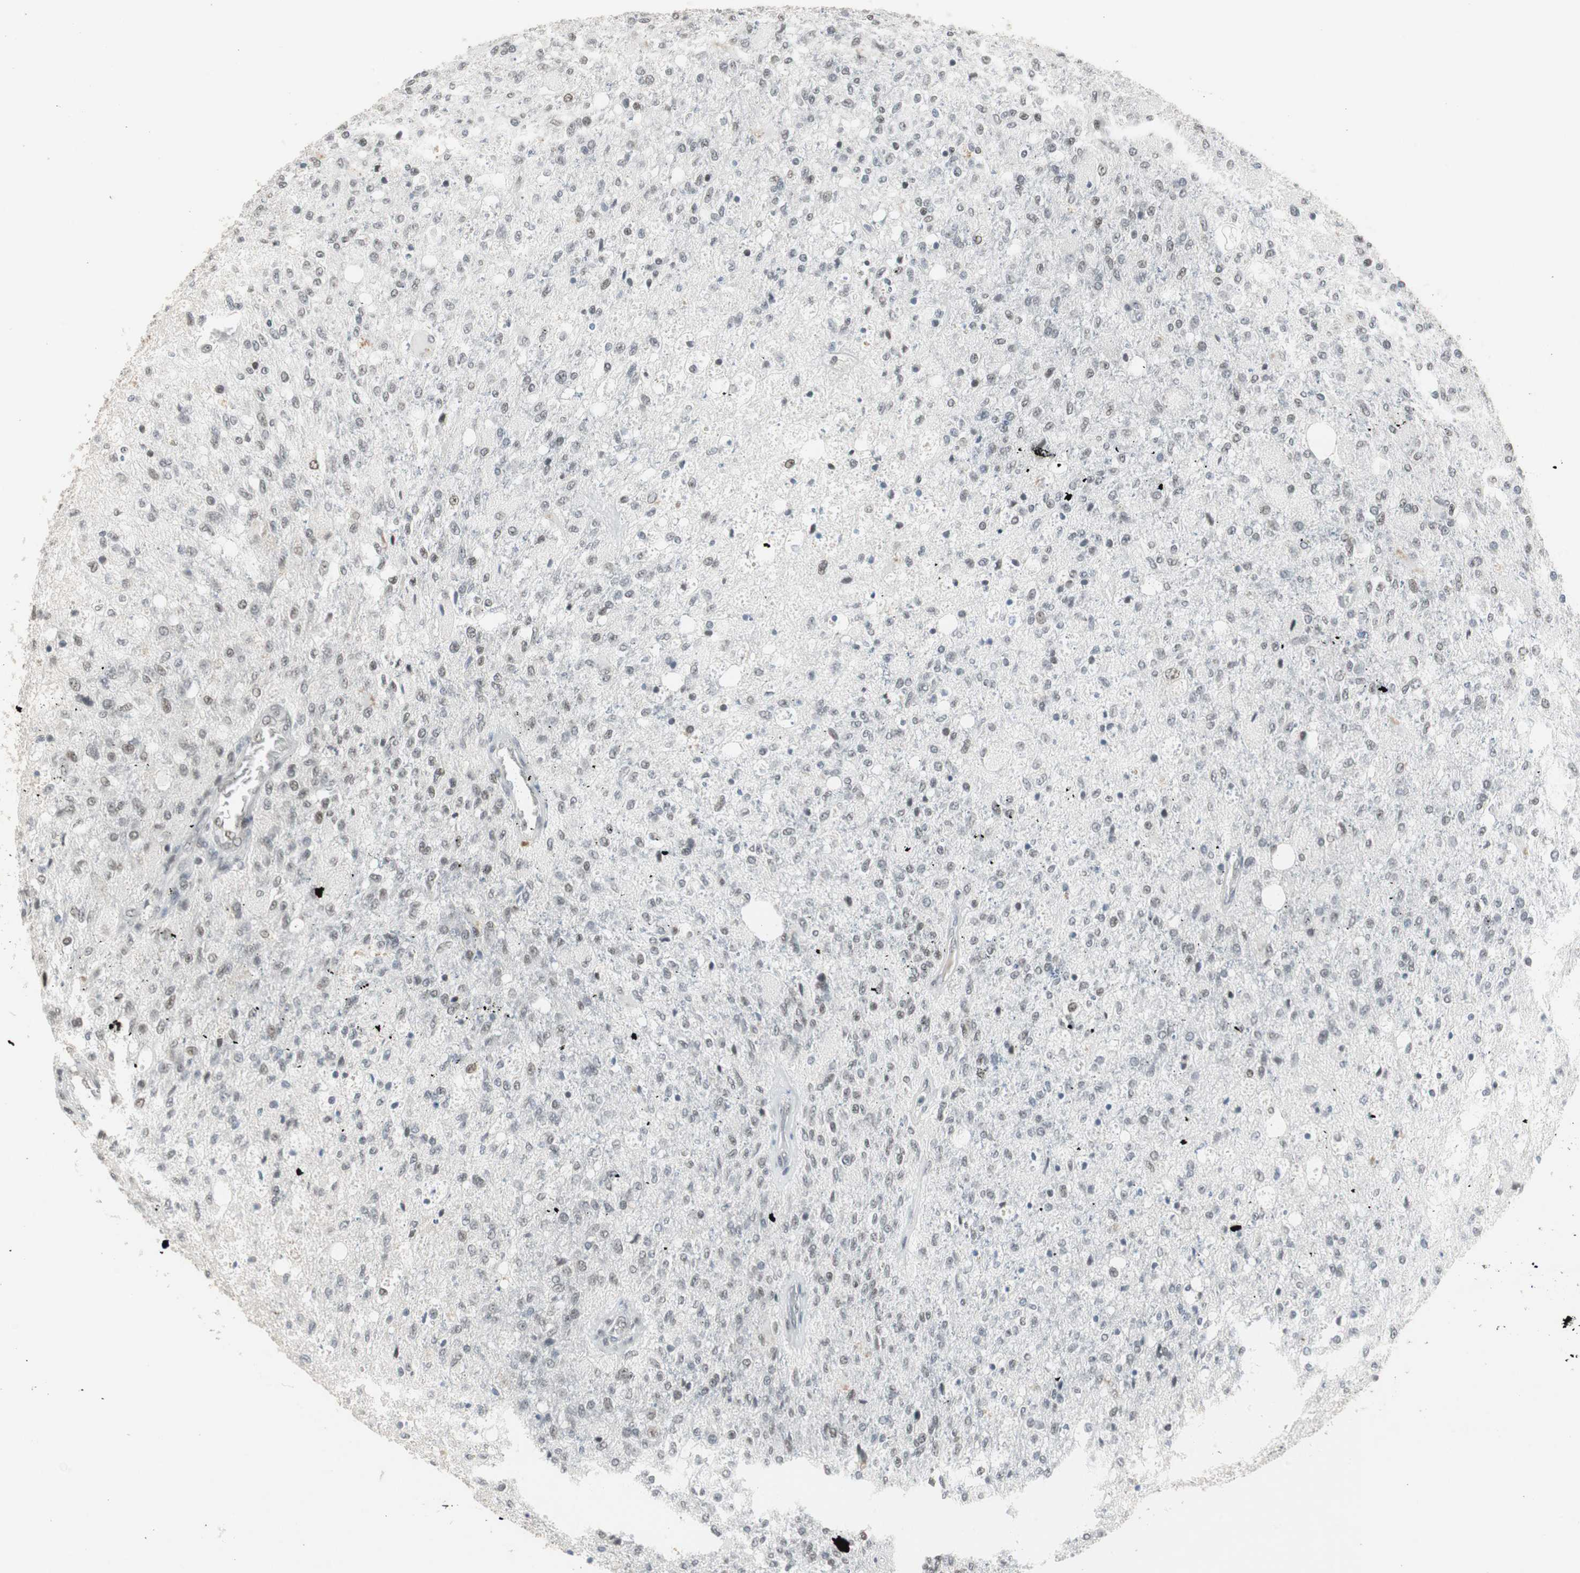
{"staining": {"intensity": "weak", "quantity": "<25%", "location": "nuclear"}, "tissue": "glioma", "cell_type": "Tumor cells", "image_type": "cancer", "snomed": [{"axis": "morphology", "description": "Normal tissue, NOS"}, {"axis": "morphology", "description": "Glioma, malignant, High grade"}, {"axis": "topography", "description": "Cerebral cortex"}], "caption": "A high-resolution micrograph shows immunohistochemistry staining of malignant glioma (high-grade), which shows no significant expression in tumor cells.", "gene": "RTF1", "patient": {"sex": "male", "age": 77}}